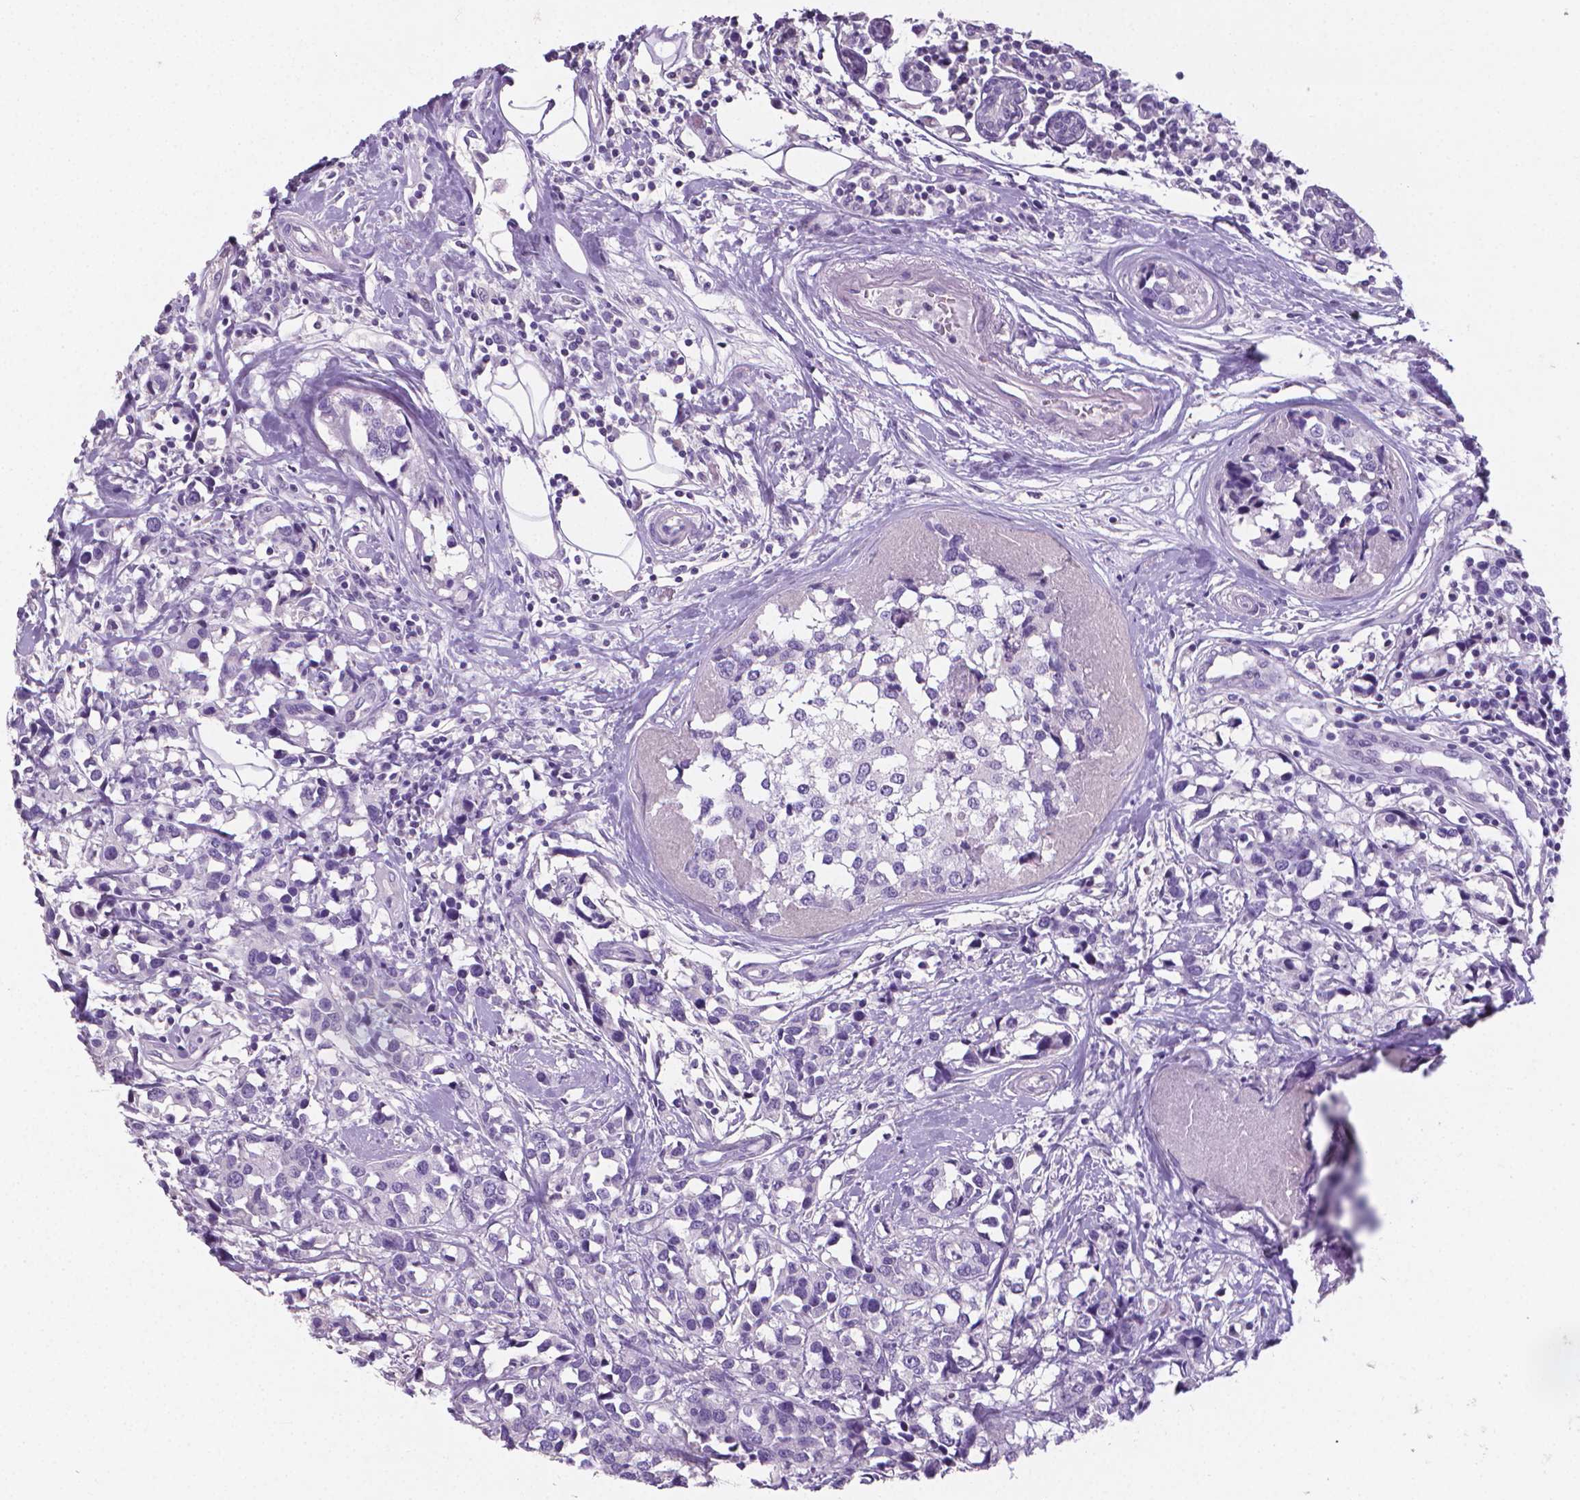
{"staining": {"intensity": "negative", "quantity": "none", "location": "none"}, "tissue": "breast cancer", "cell_type": "Tumor cells", "image_type": "cancer", "snomed": [{"axis": "morphology", "description": "Lobular carcinoma"}, {"axis": "topography", "description": "Breast"}], "caption": "DAB immunohistochemical staining of lobular carcinoma (breast) demonstrates no significant staining in tumor cells.", "gene": "XPNPEP2", "patient": {"sex": "female", "age": 59}}